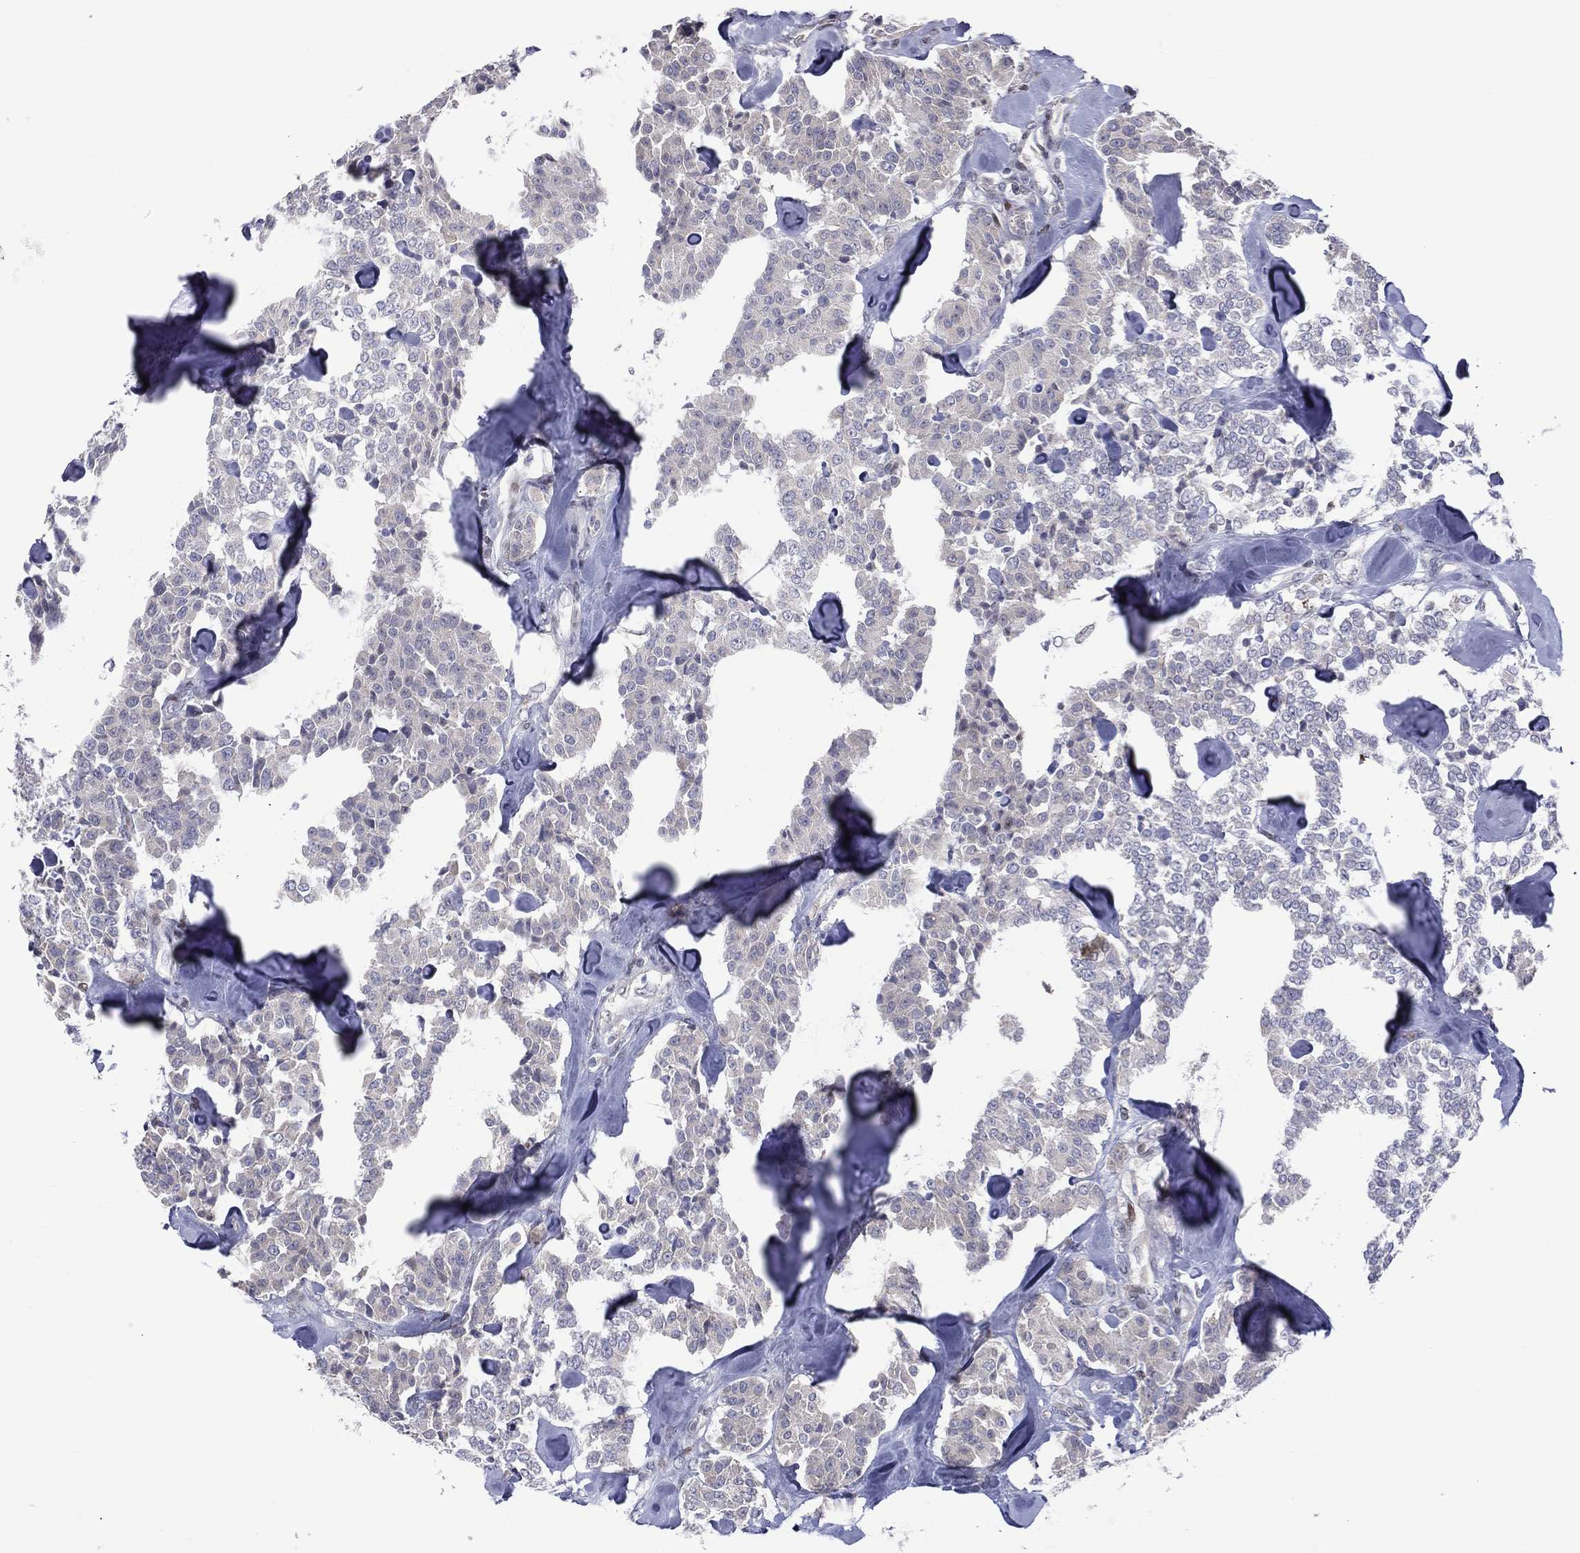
{"staining": {"intensity": "negative", "quantity": "none", "location": "none"}, "tissue": "carcinoid", "cell_type": "Tumor cells", "image_type": "cancer", "snomed": [{"axis": "morphology", "description": "Carcinoid, malignant, NOS"}, {"axis": "topography", "description": "Pancreas"}], "caption": "An IHC photomicrograph of carcinoid (malignant) is shown. There is no staining in tumor cells of carcinoid (malignant).", "gene": "DBF4B", "patient": {"sex": "male", "age": 41}}